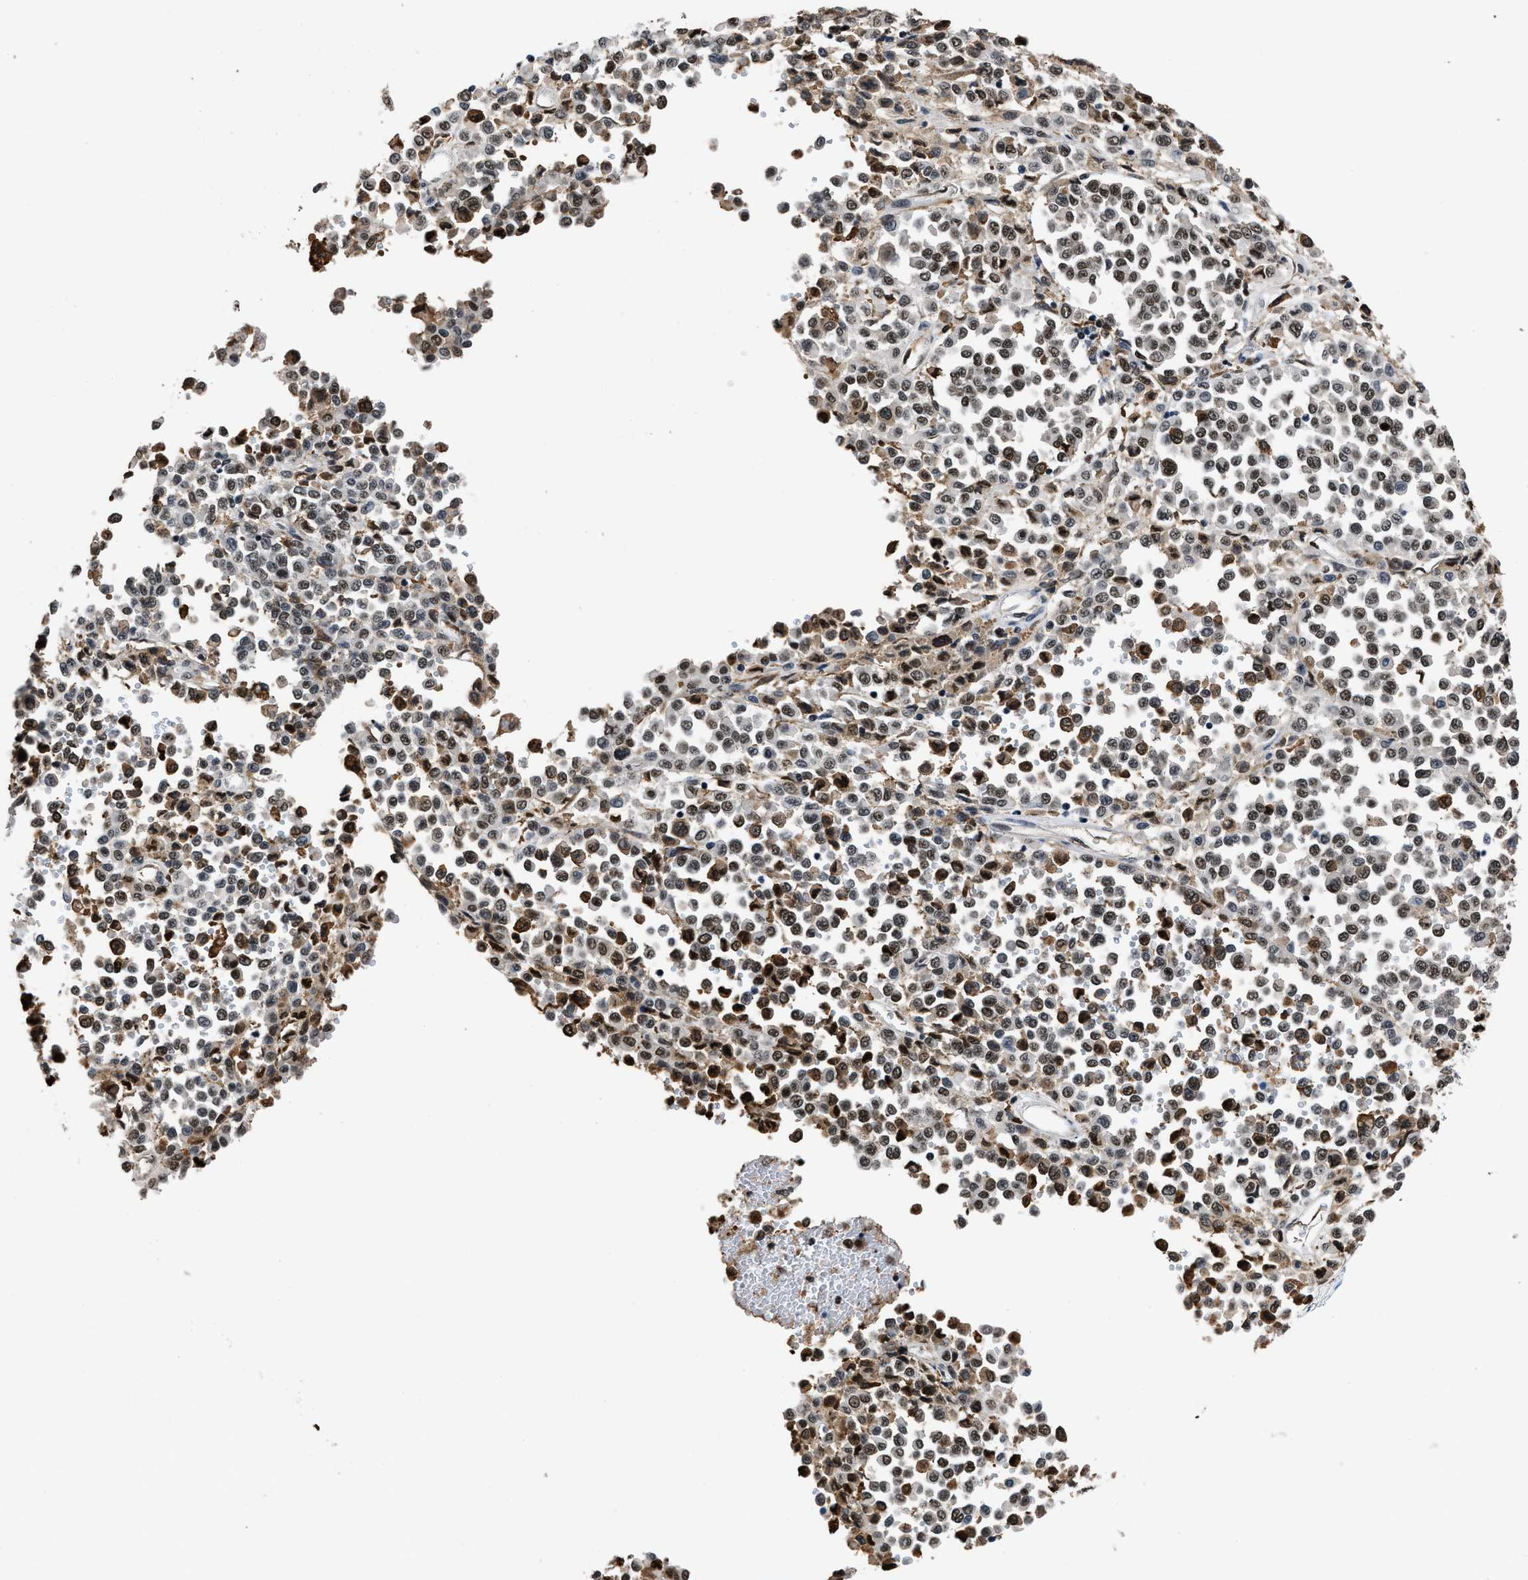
{"staining": {"intensity": "moderate", "quantity": ">75%", "location": "nuclear"}, "tissue": "melanoma", "cell_type": "Tumor cells", "image_type": "cancer", "snomed": [{"axis": "morphology", "description": "Malignant melanoma, Metastatic site"}, {"axis": "topography", "description": "Pancreas"}], "caption": "DAB (3,3'-diaminobenzidine) immunohistochemical staining of malignant melanoma (metastatic site) exhibits moderate nuclear protein staining in about >75% of tumor cells. Immunohistochemistry stains the protein of interest in brown and the nuclei are stained blue.", "gene": "HNRNPH2", "patient": {"sex": "female", "age": 30}}